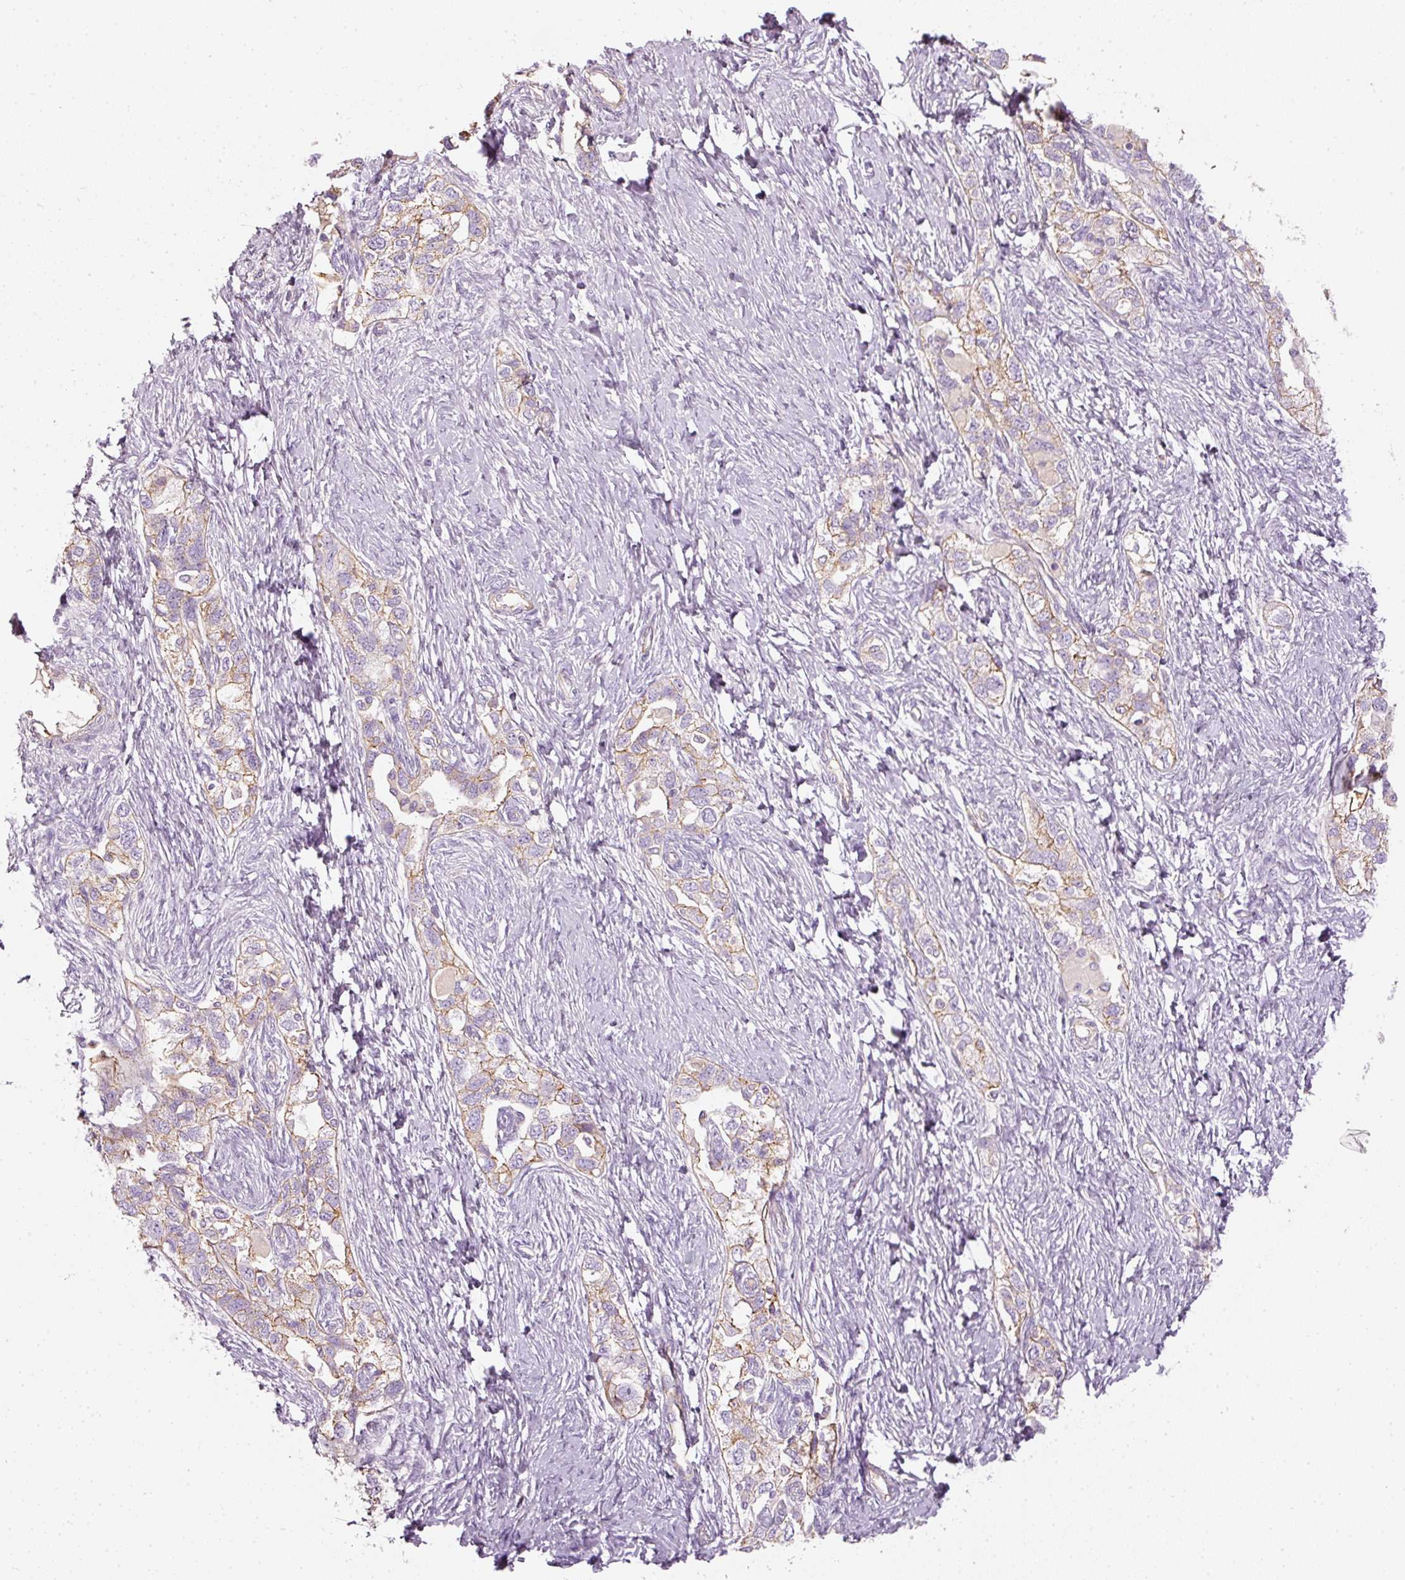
{"staining": {"intensity": "strong", "quantity": "25%-75%", "location": "cytoplasmic/membranous"}, "tissue": "ovarian cancer", "cell_type": "Tumor cells", "image_type": "cancer", "snomed": [{"axis": "morphology", "description": "Carcinoma, NOS"}, {"axis": "morphology", "description": "Cystadenocarcinoma, serous, NOS"}, {"axis": "topography", "description": "Ovary"}], "caption": "A brown stain highlights strong cytoplasmic/membranous expression of a protein in carcinoma (ovarian) tumor cells.", "gene": "OSR2", "patient": {"sex": "female", "age": 69}}